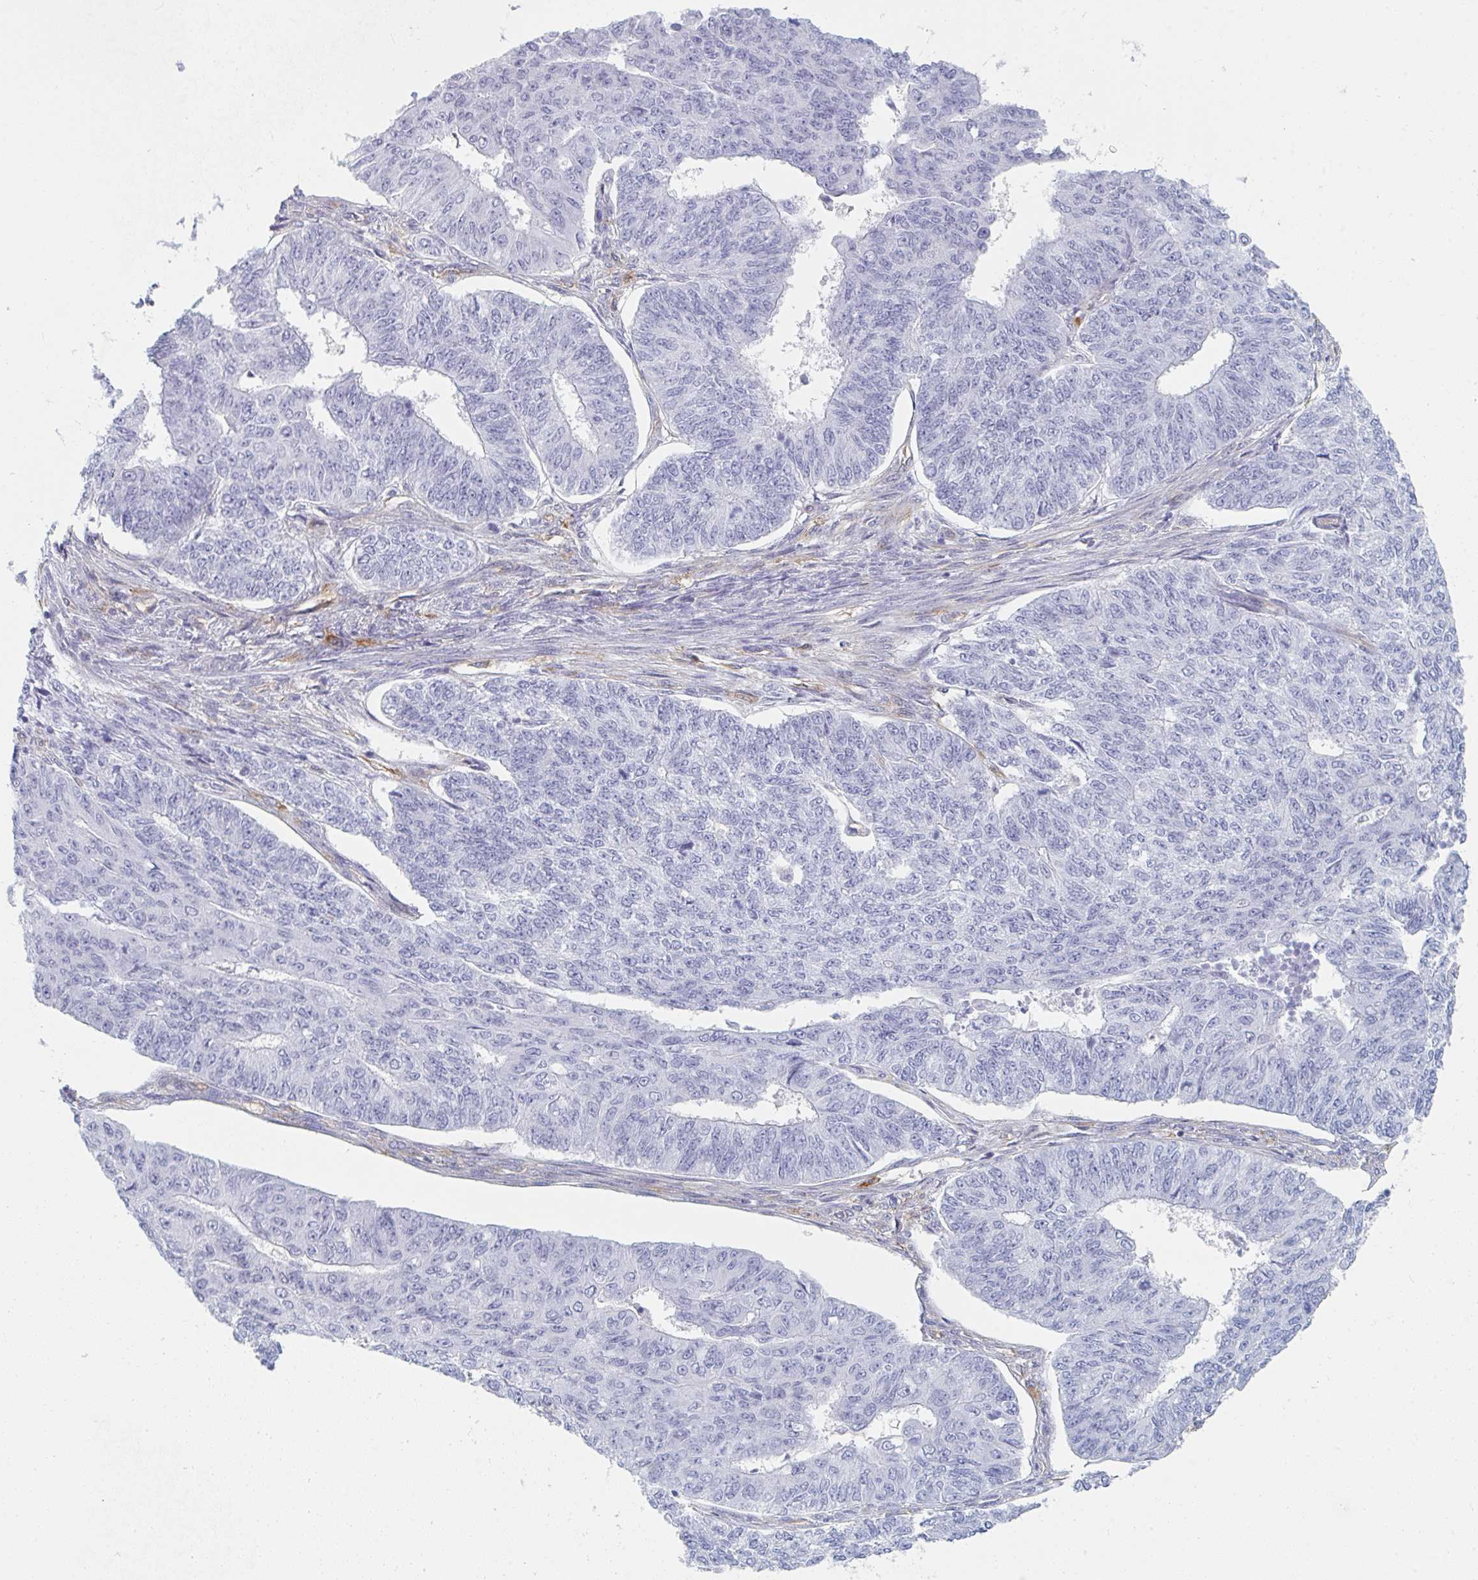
{"staining": {"intensity": "negative", "quantity": "none", "location": "none"}, "tissue": "endometrial cancer", "cell_type": "Tumor cells", "image_type": "cancer", "snomed": [{"axis": "morphology", "description": "Adenocarcinoma, NOS"}, {"axis": "topography", "description": "Endometrium"}], "caption": "DAB immunohistochemical staining of human endometrial cancer (adenocarcinoma) demonstrates no significant staining in tumor cells. (DAB (3,3'-diaminobenzidine) immunohistochemistry with hematoxylin counter stain).", "gene": "DAB2", "patient": {"sex": "female", "age": 32}}